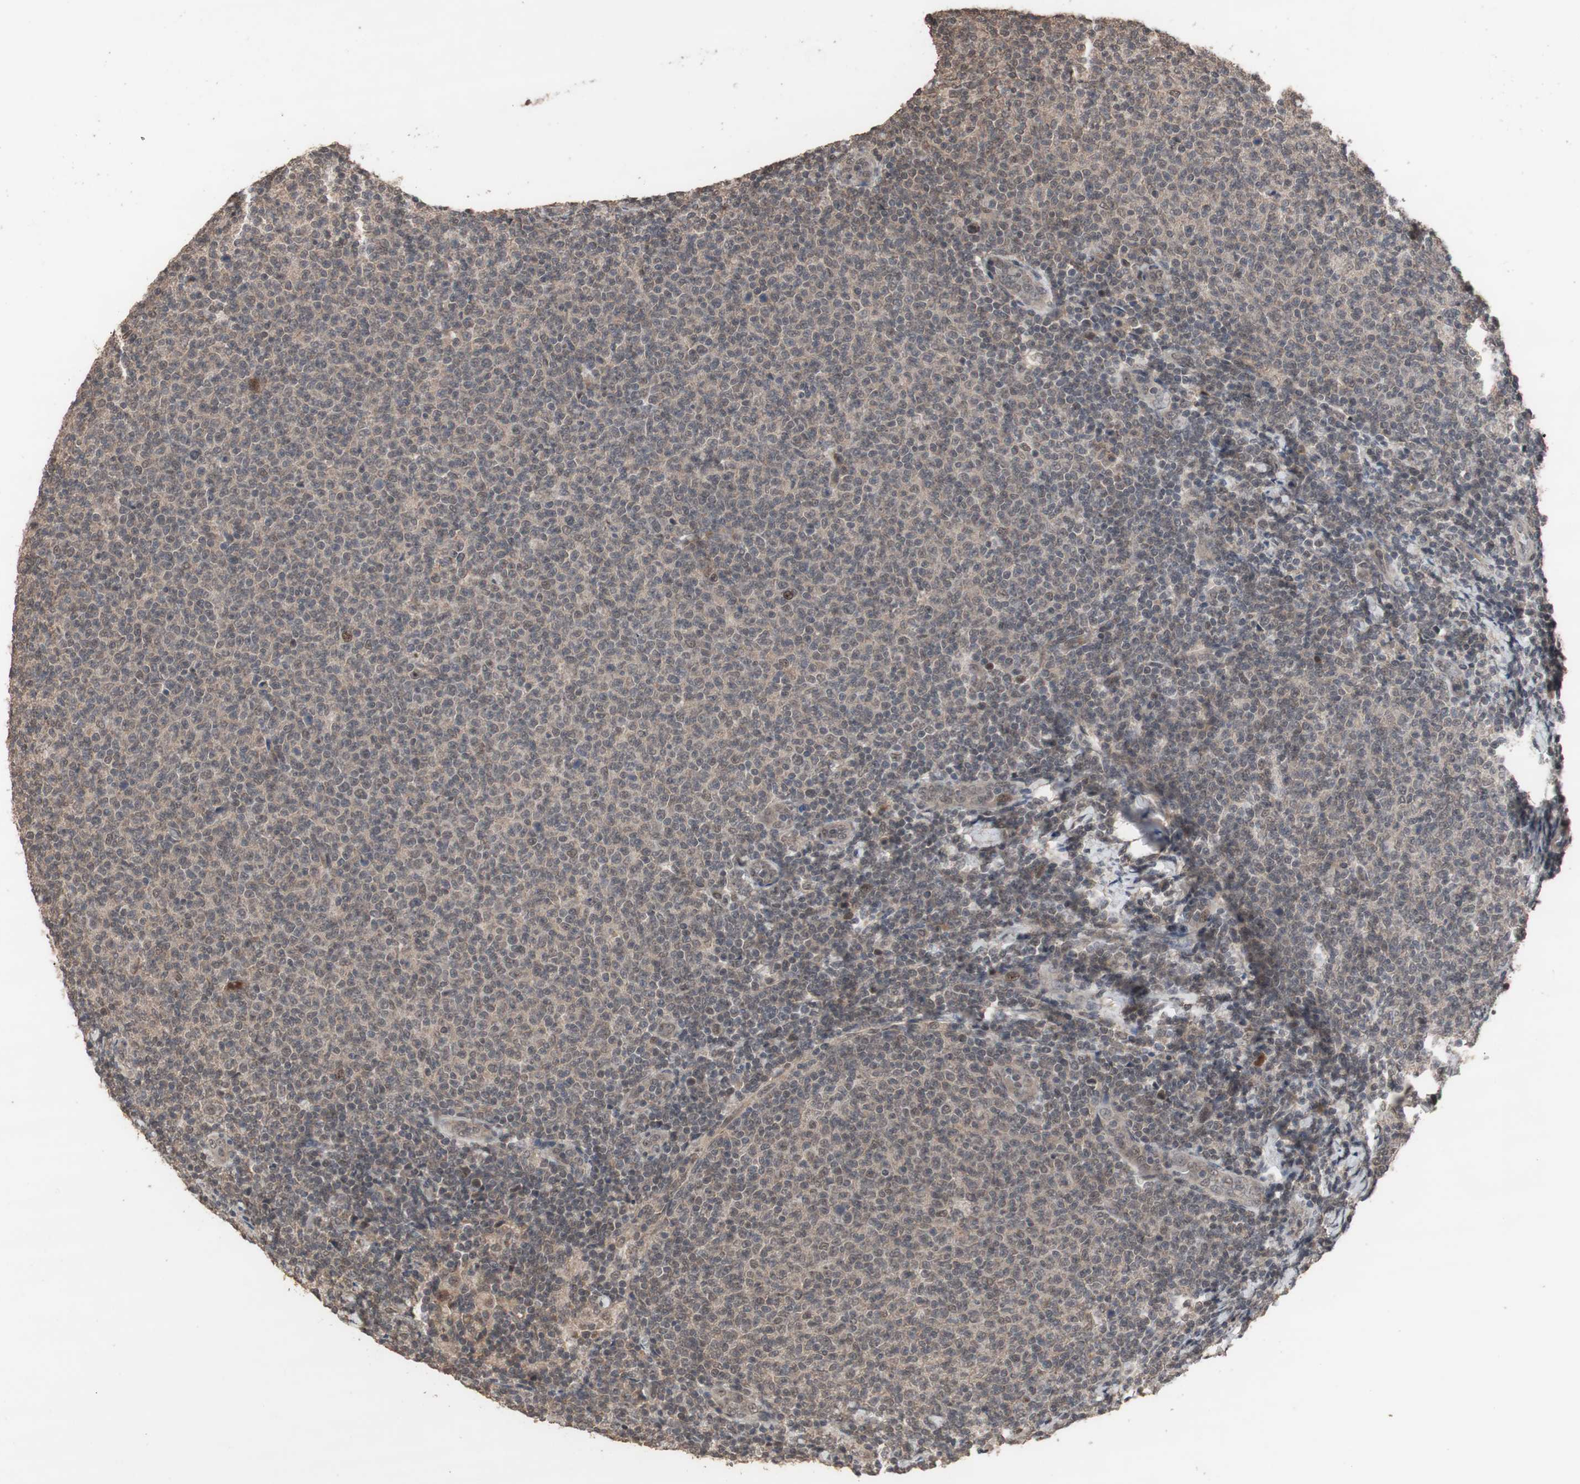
{"staining": {"intensity": "weak", "quantity": ">75%", "location": "cytoplasmic/membranous"}, "tissue": "lymphoma", "cell_type": "Tumor cells", "image_type": "cancer", "snomed": [{"axis": "morphology", "description": "Malignant lymphoma, non-Hodgkin's type, Low grade"}, {"axis": "topography", "description": "Lymph node"}], "caption": "An image of lymphoma stained for a protein displays weak cytoplasmic/membranous brown staining in tumor cells.", "gene": "KANSL1", "patient": {"sex": "male", "age": 66}}